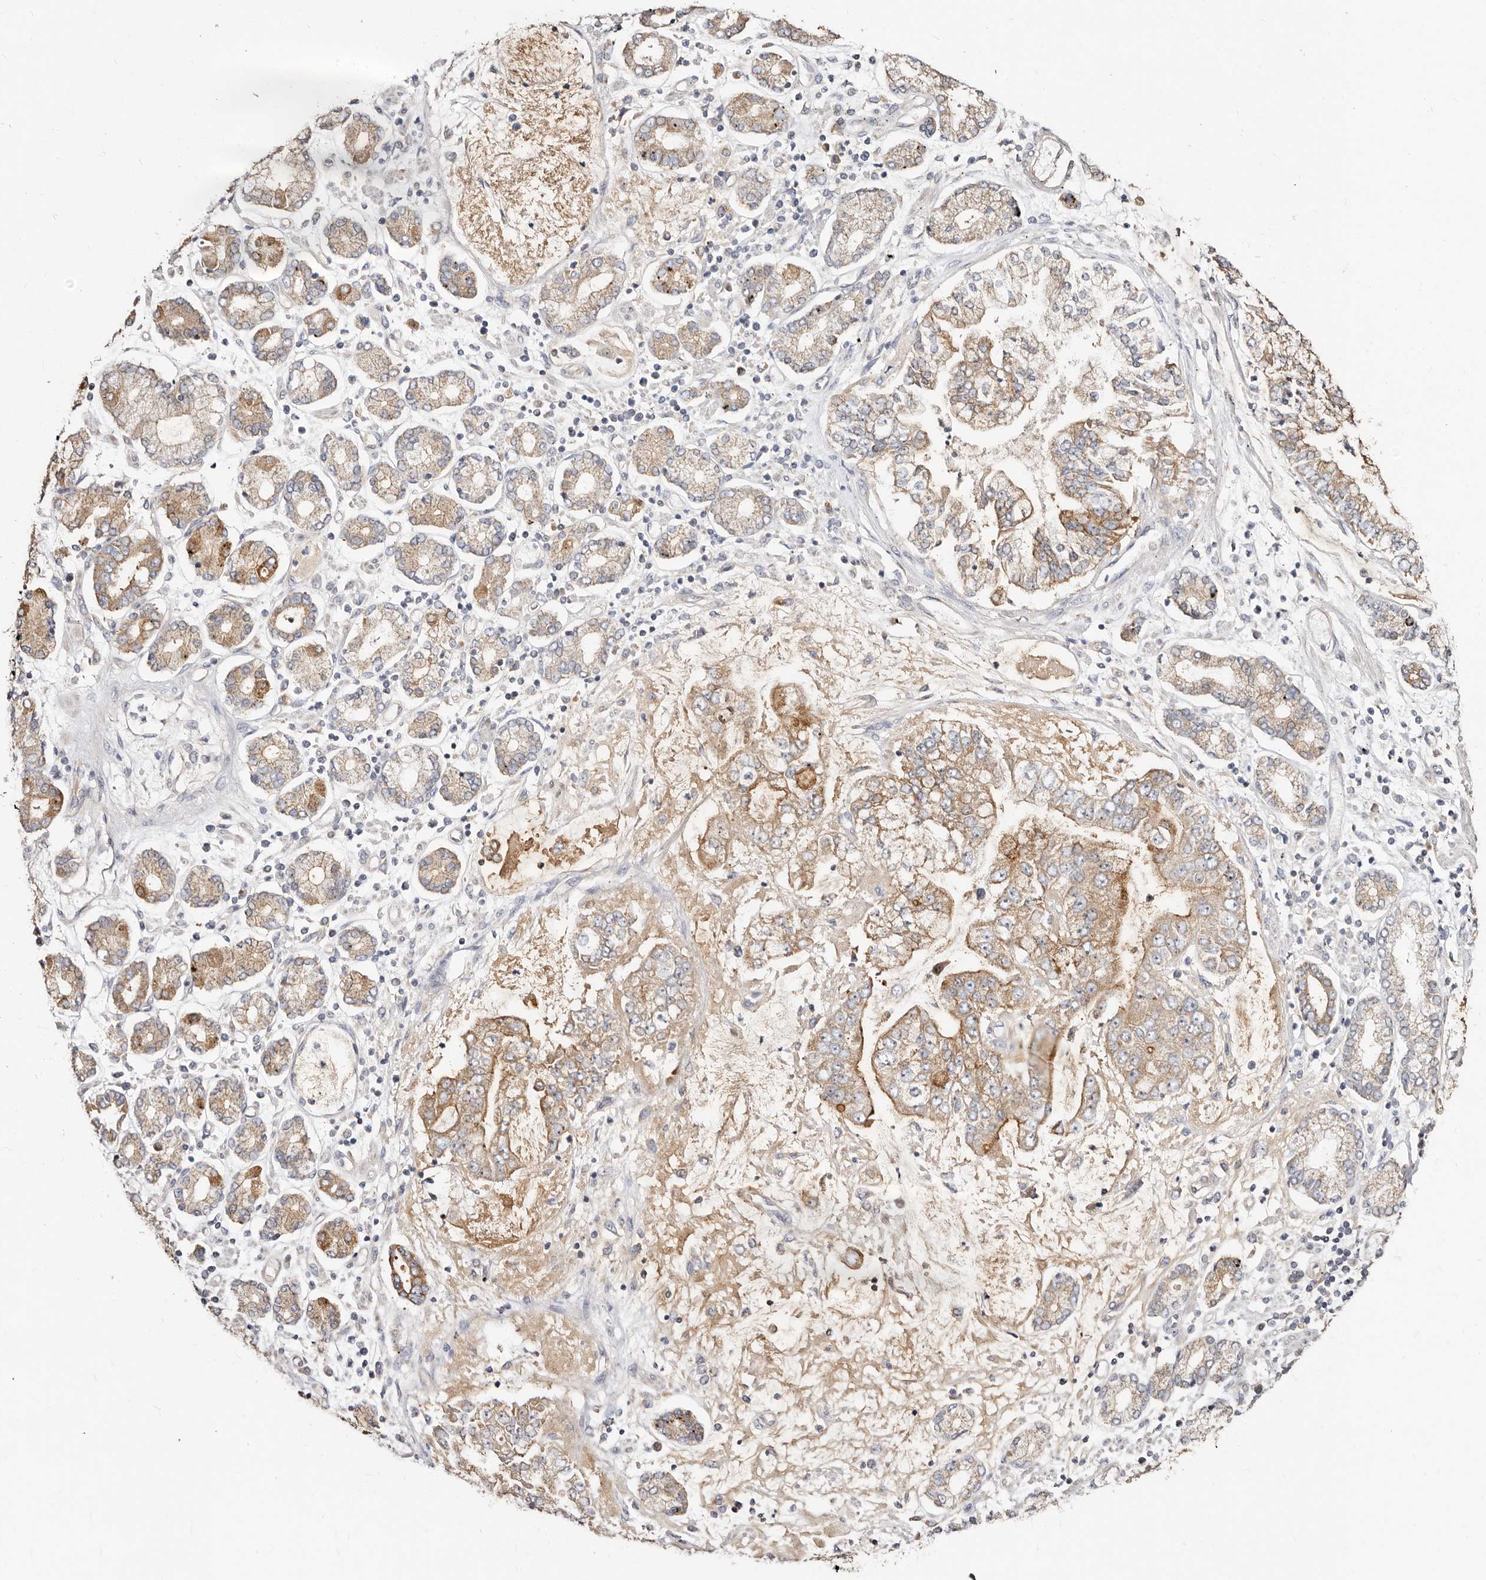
{"staining": {"intensity": "moderate", "quantity": ">75%", "location": "cytoplasmic/membranous"}, "tissue": "stomach cancer", "cell_type": "Tumor cells", "image_type": "cancer", "snomed": [{"axis": "morphology", "description": "Adenocarcinoma, NOS"}, {"axis": "topography", "description": "Stomach"}], "caption": "Human adenocarcinoma (stomach) stained for a protein (brown) demonstrates moderate cytoplasmic/membranous positive positivity in approximately >75% of tumor cells.", "gene": "BAIAP2L1", "patient": {"sex": "male", "age": 76}}